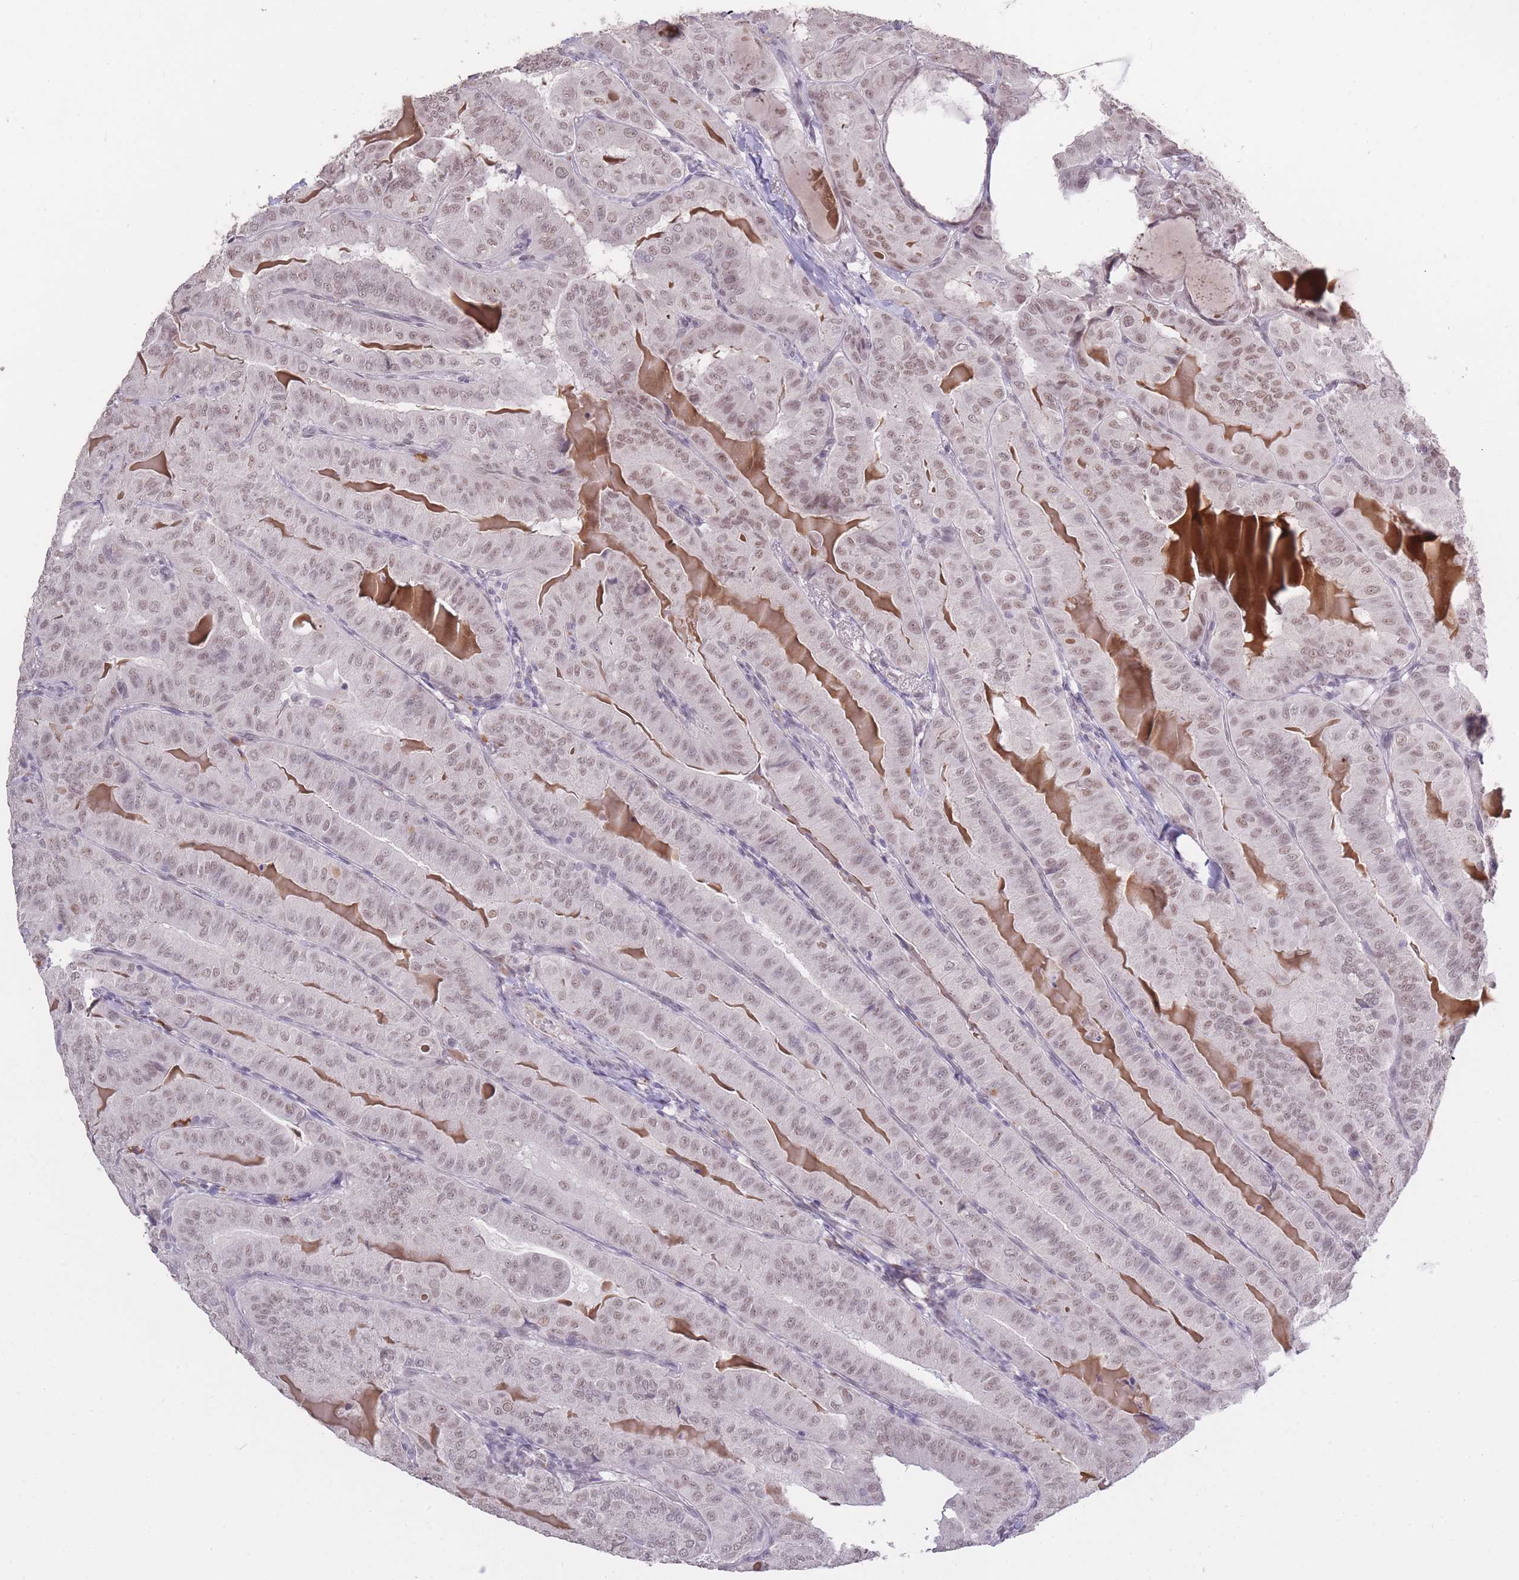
{"staining": {"intensity": "weak", "quantity": ">75%", "location": "nuclear"}, "tissue": "thyroid cancer", "cell_type": "Tumor cells", "image_type": "cancer", "snomed": [{"axis": "morphology", "description": "Papillary adenocarcinoma, NOS"}, {"axis": "topography", "description": "Thyroid gland"}], "caption": "Weak nuclear positivity is seen in about >75% of tumor cells in thyroid cancer (papillary adenocarcinoma).", "gene": "HNRNPUL1", "patient": {"sex": "female", "age": 68}}